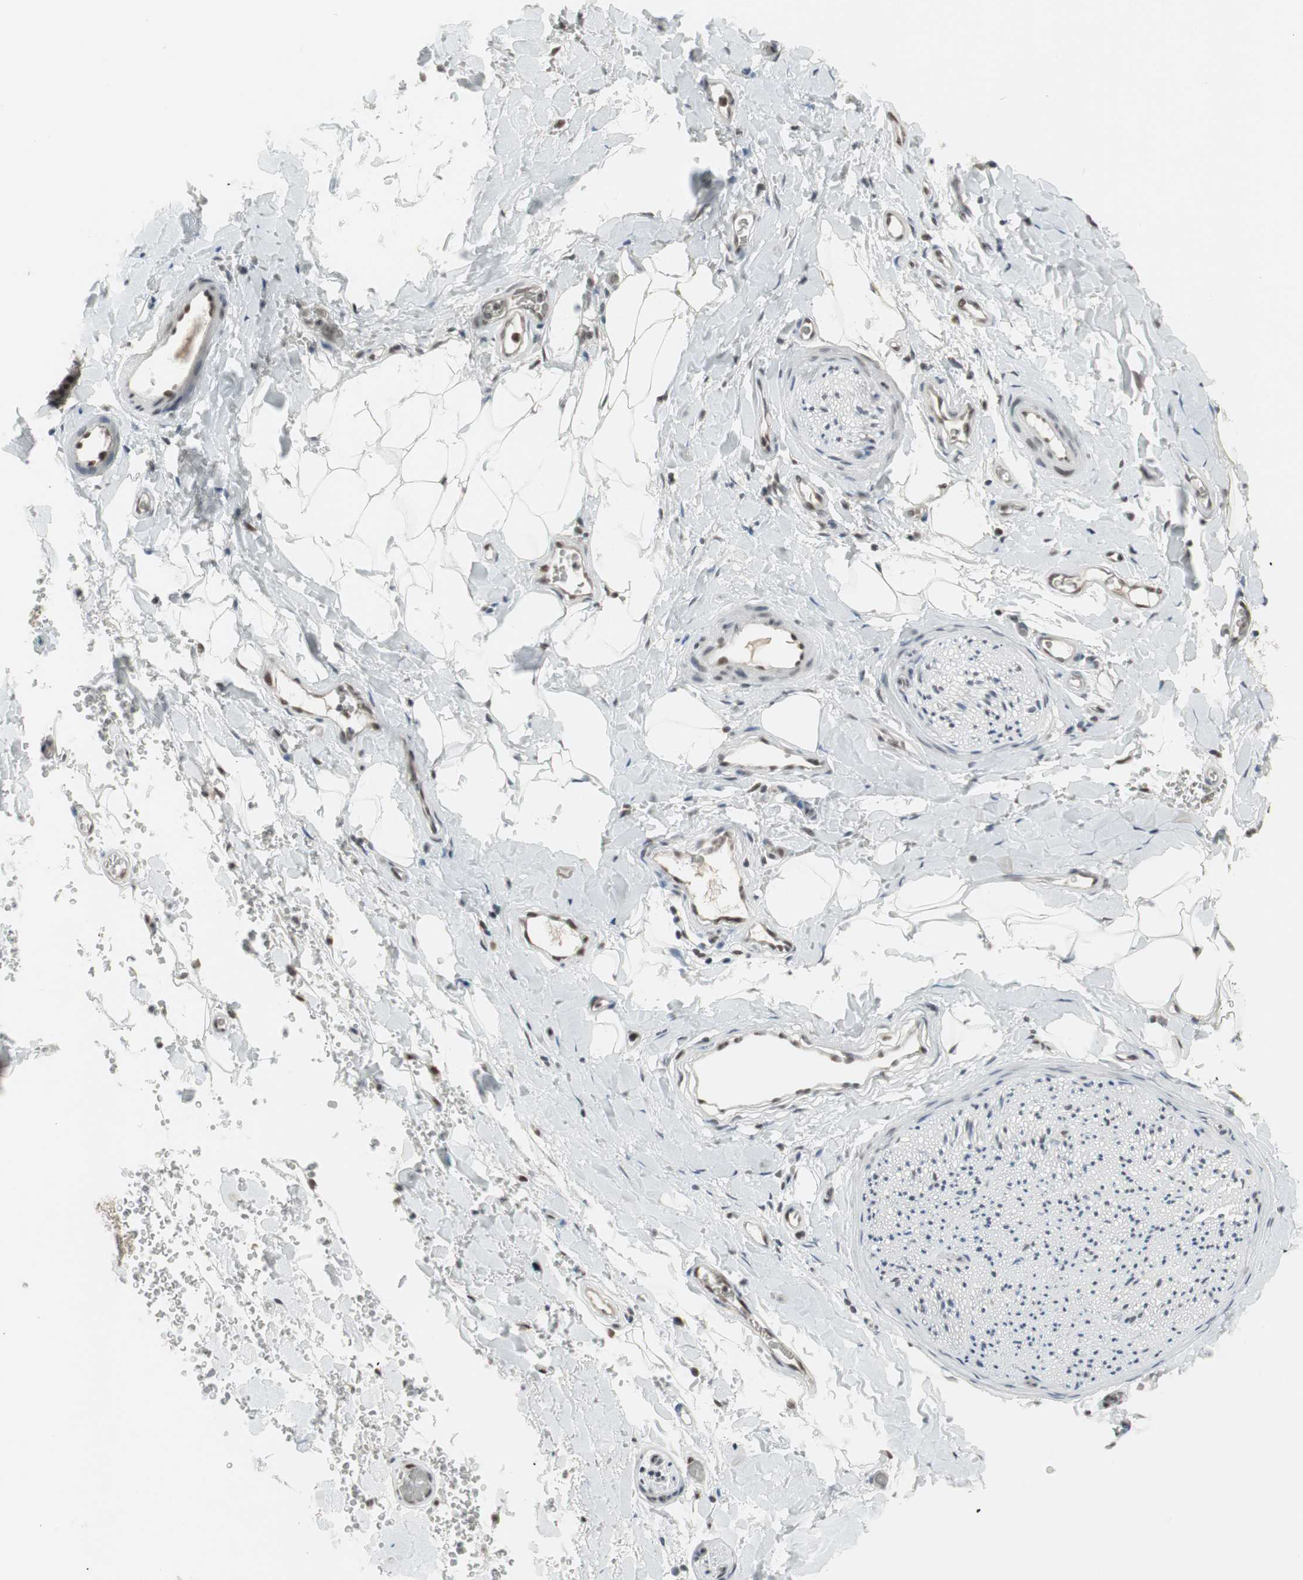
{"staining": {"intensity": "strong", "quantity": ">75%", "location": "nuclear"}, "tissue": "adipose tissue", "cell_type": "Adipocytes", "image_type": "normal", "snomed": [{"axis": "morphology", "description": "Normal tissue, NOS"}, {"axis": "morphology", "description": "Carcinoma, NOS"}, {"axis": "topography", "description": "Pancreas"}, {"axis": "topography", "description": "Peripheral nerve tissue"}], "caption": "Benign adipose tissue demonstrates strong nuclear positivity in about >75% of adipocytes The staining is performed using DAB (3,3'-diaminobenzidine) brown chromogen to label protein expression. The nuclei are counter-stained blue using hematoxylin..", "gene": "RTF1", "patient": {"sex": "female", "age": 29}}